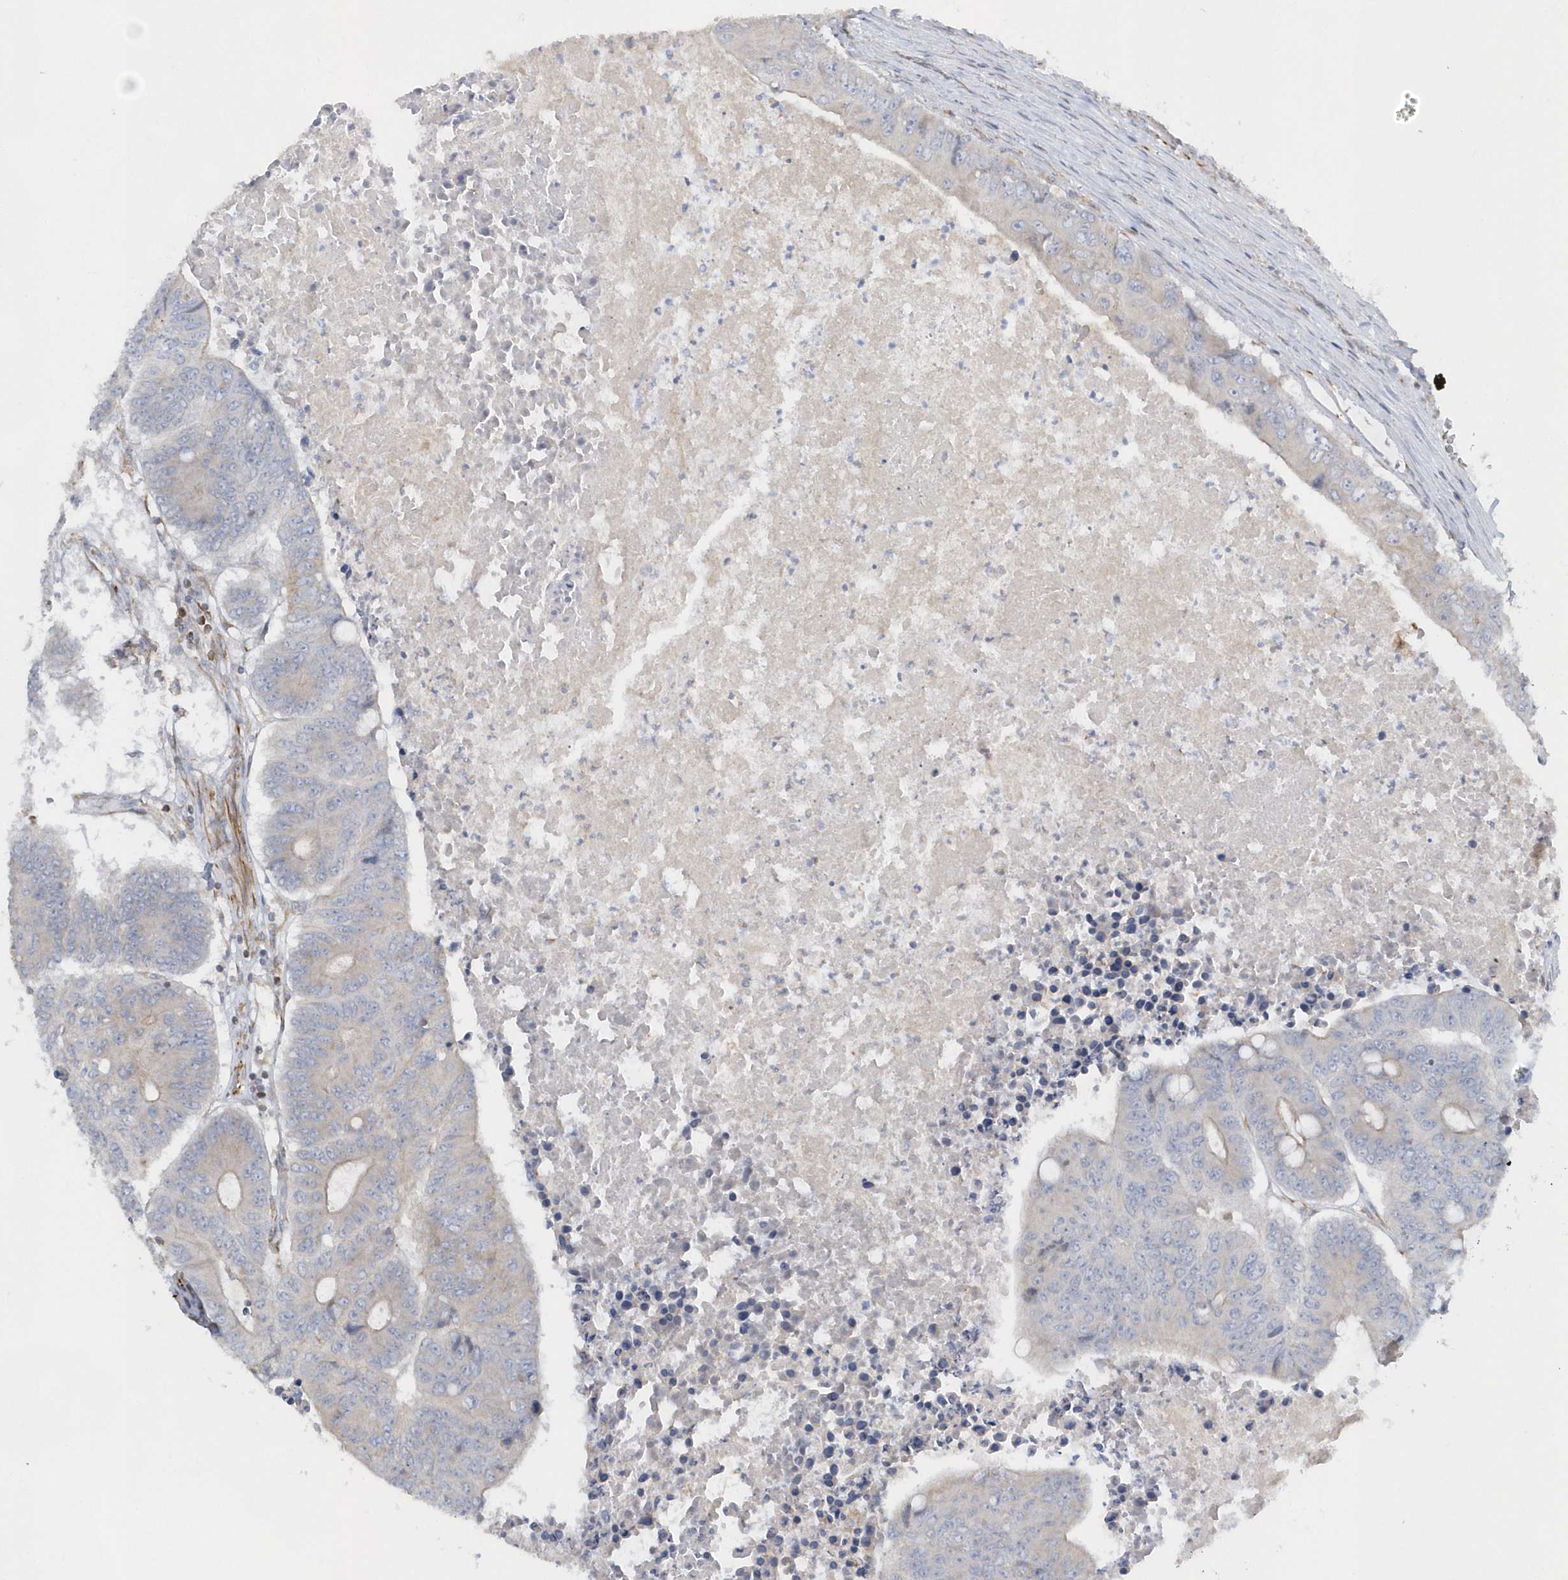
{"staining": {"intensity": "negative", "quantity": "none", "location": "none"}, "tissue": "colorectal cancer", "cell_type": "Tumor cells", "image_type": "cancer", "snomed": [{"axis": "morphology", "description": "Adenocarcinoma, NOS"}, {"axis": "topography", "description": "Colon"}], "caption": "A micrograph of human colorectal cancer (adenocarcinoma) is negative for staining in tumor cells.", "gene": "RAB17", "patient": {"sex": "male", "age": 87}}